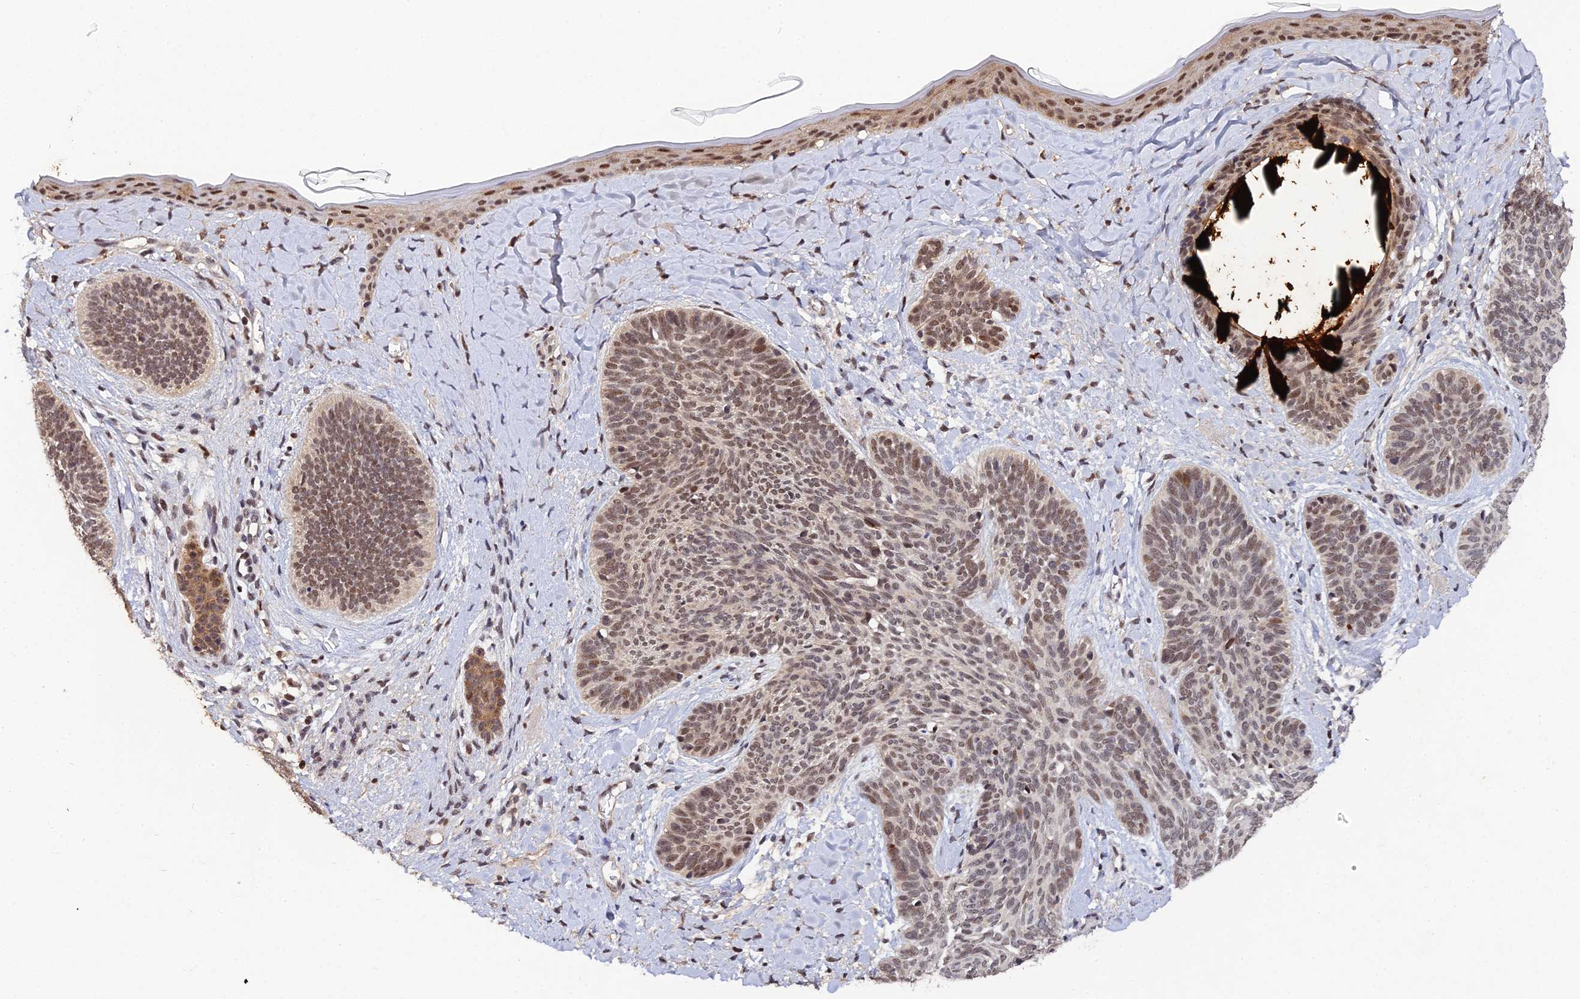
{"staining": {"intensity": "moderate", "quantity": "25%-75%", "location": "nuclear"}, "tissue": "skin cancer", "cell_type": "Tumor cells", "image_type": "cancer", "snomed": [{"axis": "morphology", "description": "Basal cell carcinoma"}, {"axis": "topography", "description": "Skin"}], "caption": "Immunohistochemistry staining of skin basal cell carcinoma, which exhibits medium levels of moderate nuclear expression in approximately 25%-75% of tumor cells indicating moderate nuclear protein expression. The staining was performed using DAB (3,3'-diaminobenzidine) (brown) for protein detection and nuclei were counterstained in hematoxylin (blue).", "gene": "ERCC5", "patient": {"sex": "female", "age": 81}}